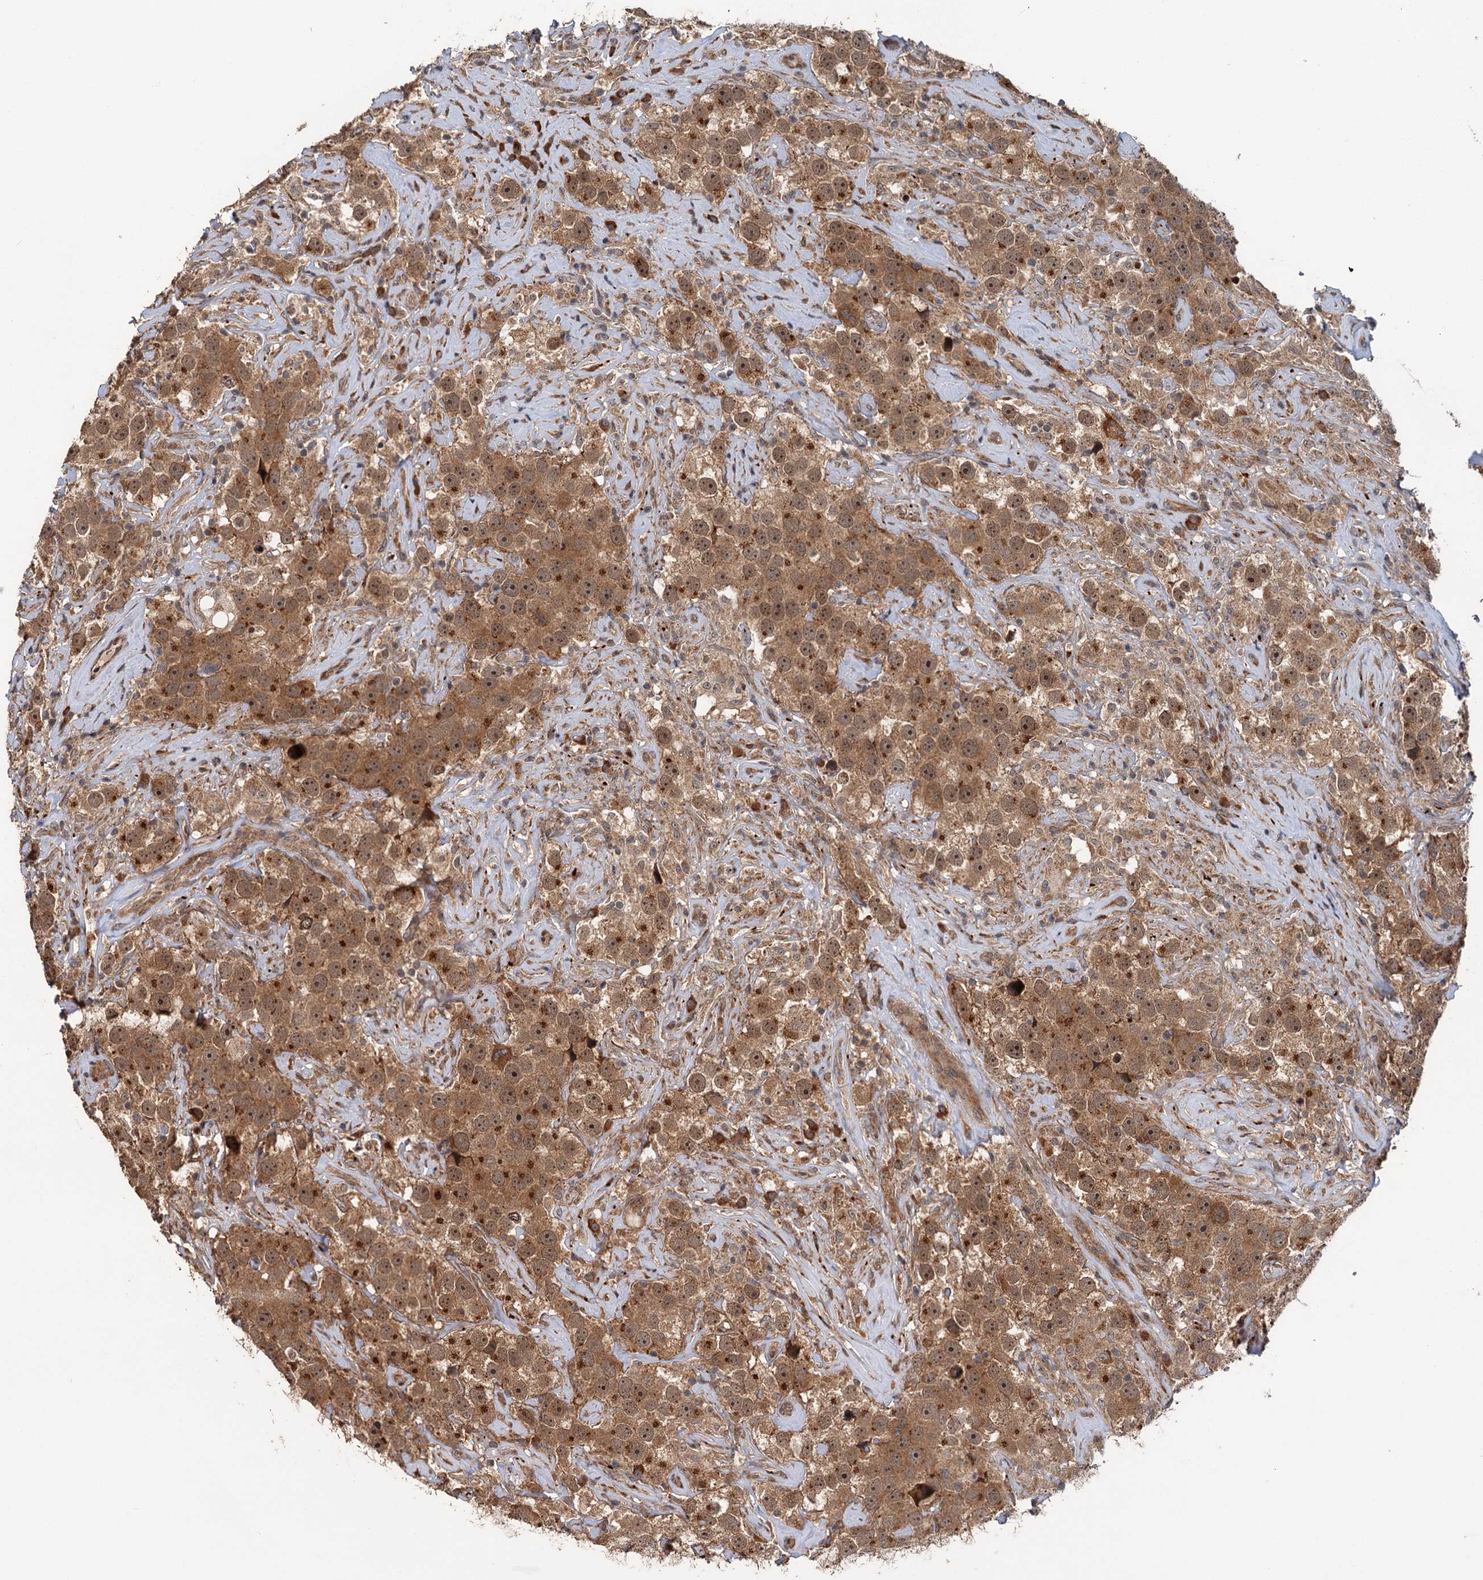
{"staining": {"intensity": "moderate", "quantity": ">75%", "location": "cytoplasmic/membranous,nuclear"}, "tissue": "testis cancer", "cell_type": "Tumor cells", "image_type": "cancer", "snomed": [{"axis": "morphology", "description": "Seminoma, NOS"}, {"axis": "topography", "description": "Testis"}], "caption": "IHC histopathology image of neoplastic tissue: human seminoma (testis) stained using immunohistochemistry exhibits medium levels of moderate protein expression localized specifically in the cytoplasmic/membranous and nuclear of tumor cells, appearing as a cytoplasmic/membranous and nuclear brown color.", "gene": "KANSL2", "patient": {"sex": "male", "age": 49}}